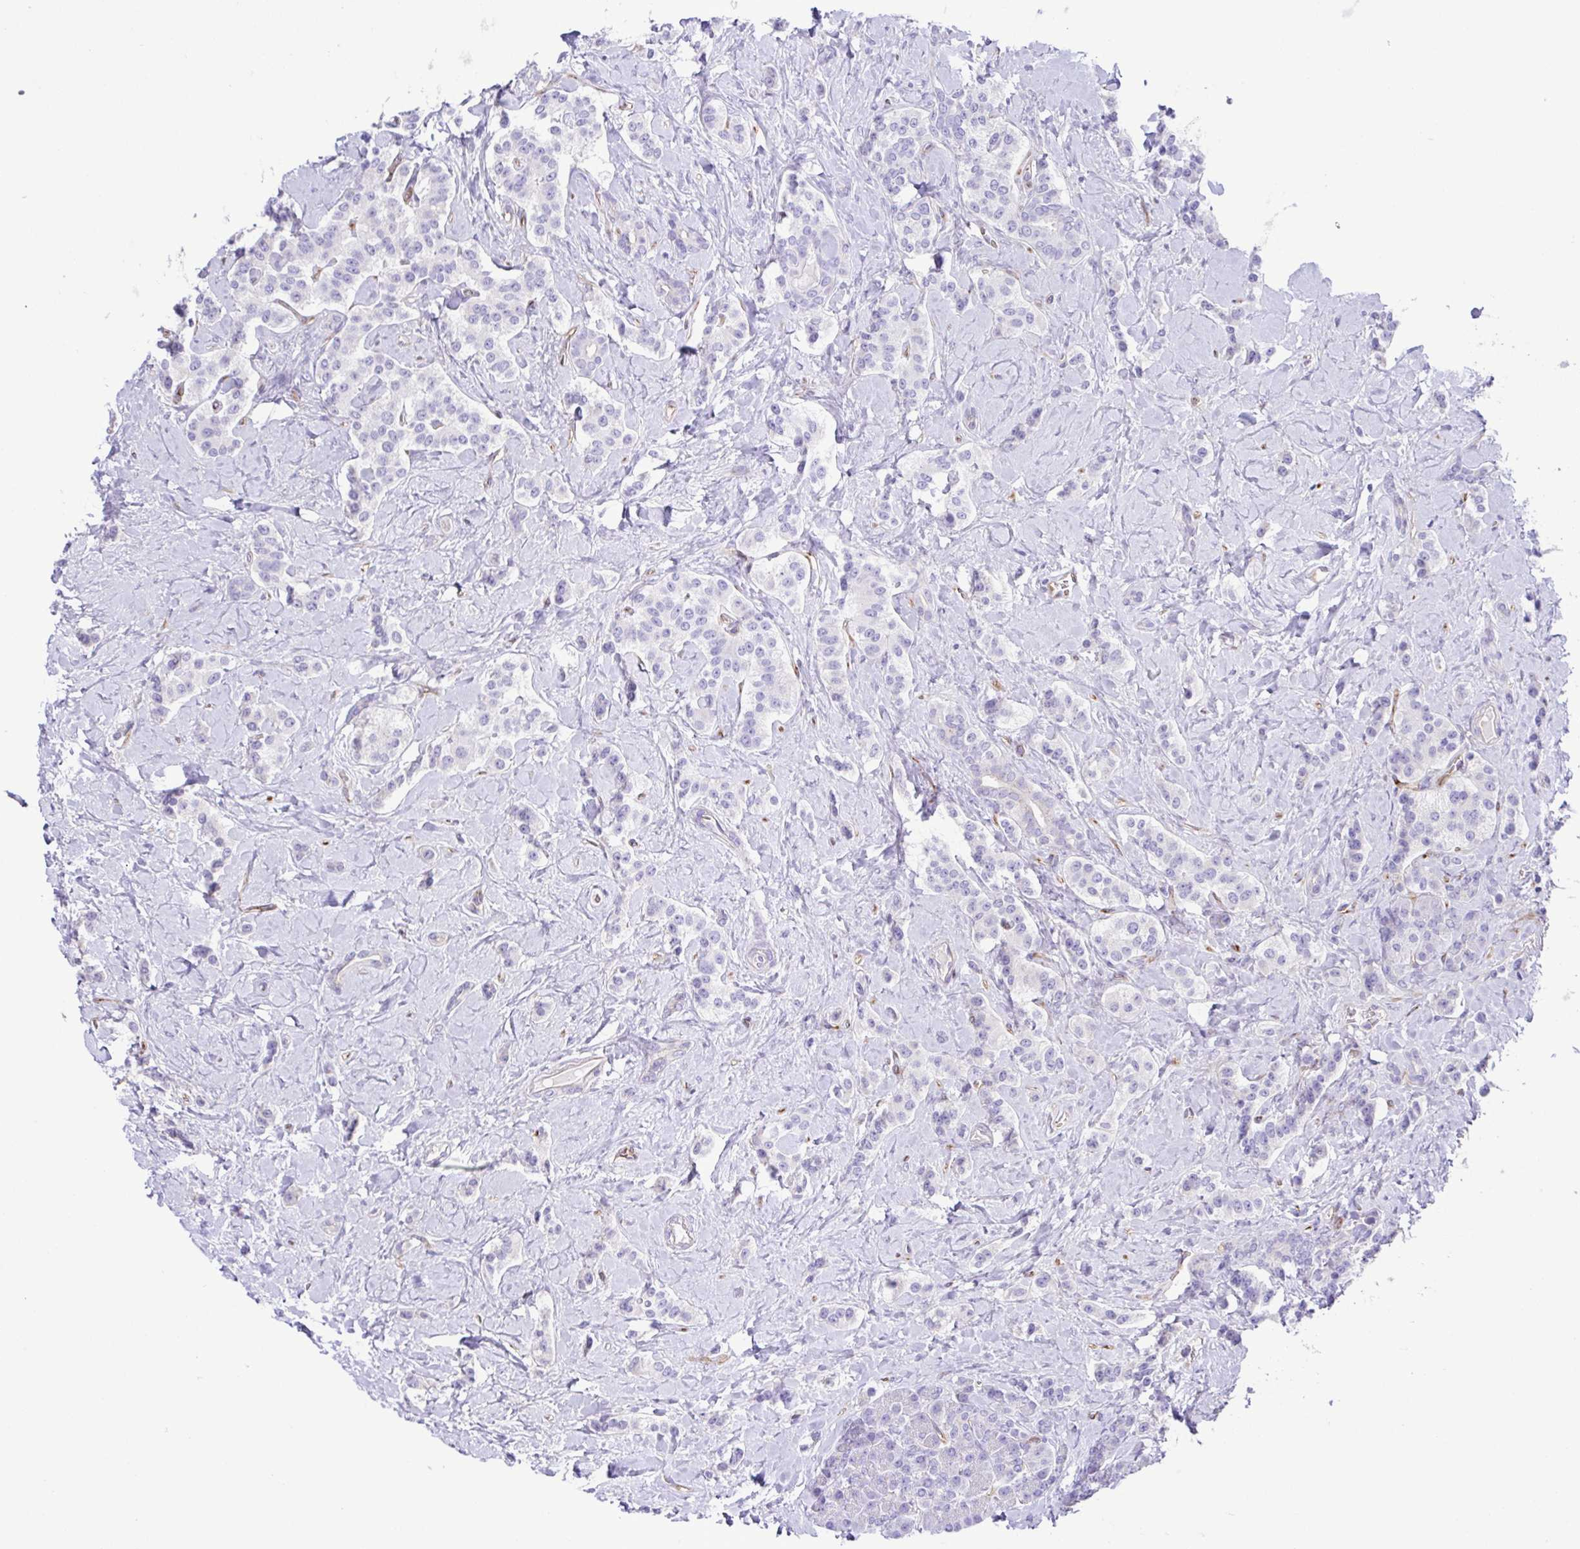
{"staining": {"intensity": "negative", "quantity": "none", "location": "none"}, "tissue": "carcinoid", "cell_type": "Tumor cells", "image_type": "cancer", "snomed": [{"axis": "morphology", "description": "Normal tissue, NOS"}, {"axis": "morphology", "description": "Carcinoid, malignant, NOS"}, {"axis": "topography", "description": "Pancreas"}], "caption": "IHC of carcinoid reveals no expression in tumor cells. (Brightfield microscopy of DAB (3,3'-diaminobenzidine) immunohistochemistry at high magnification).", "gene": "FLT1", "patient": {"sex": "male", "age": 36}}